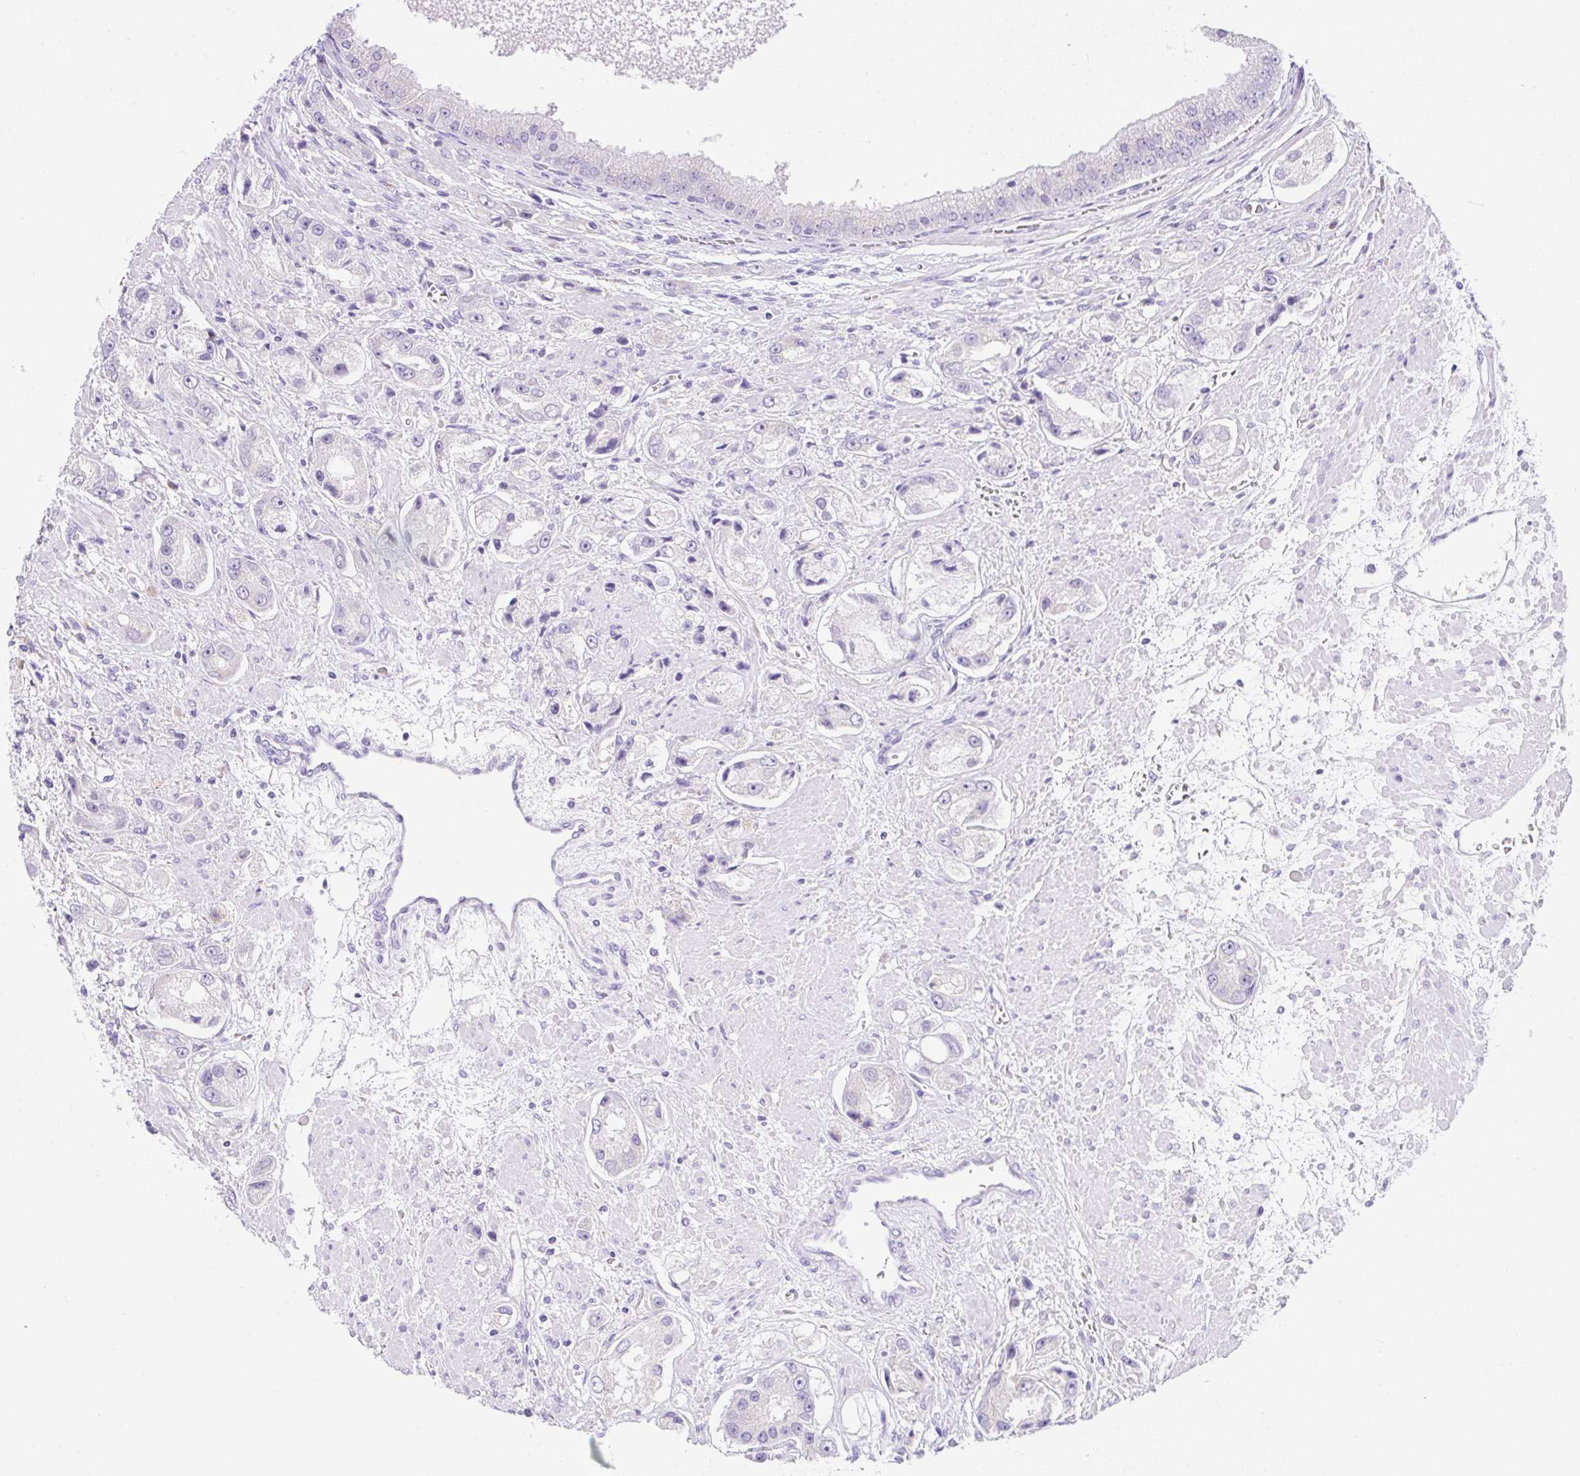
{"staining": {"intensity": "negative", "quantity": "none", "location": "none"}, "tissue": "prostate cancer", "cell_type": "Tumor cells", "image_type": "cancer", "snomed": [{"axis": "morphology", "description": "Adenocarcinoma, High grade"}, {"axis": "topography", "description": "Prostate"}], "caption": "High power microscopy photomicrograph of an immunohistochemistry image of prostate cancer (adenocarcinoma (high-grade)), revealing no significant staining in tumor cells.", "gene": "GOLGA8A", "patient": {"sex": "male", "age": 67}}